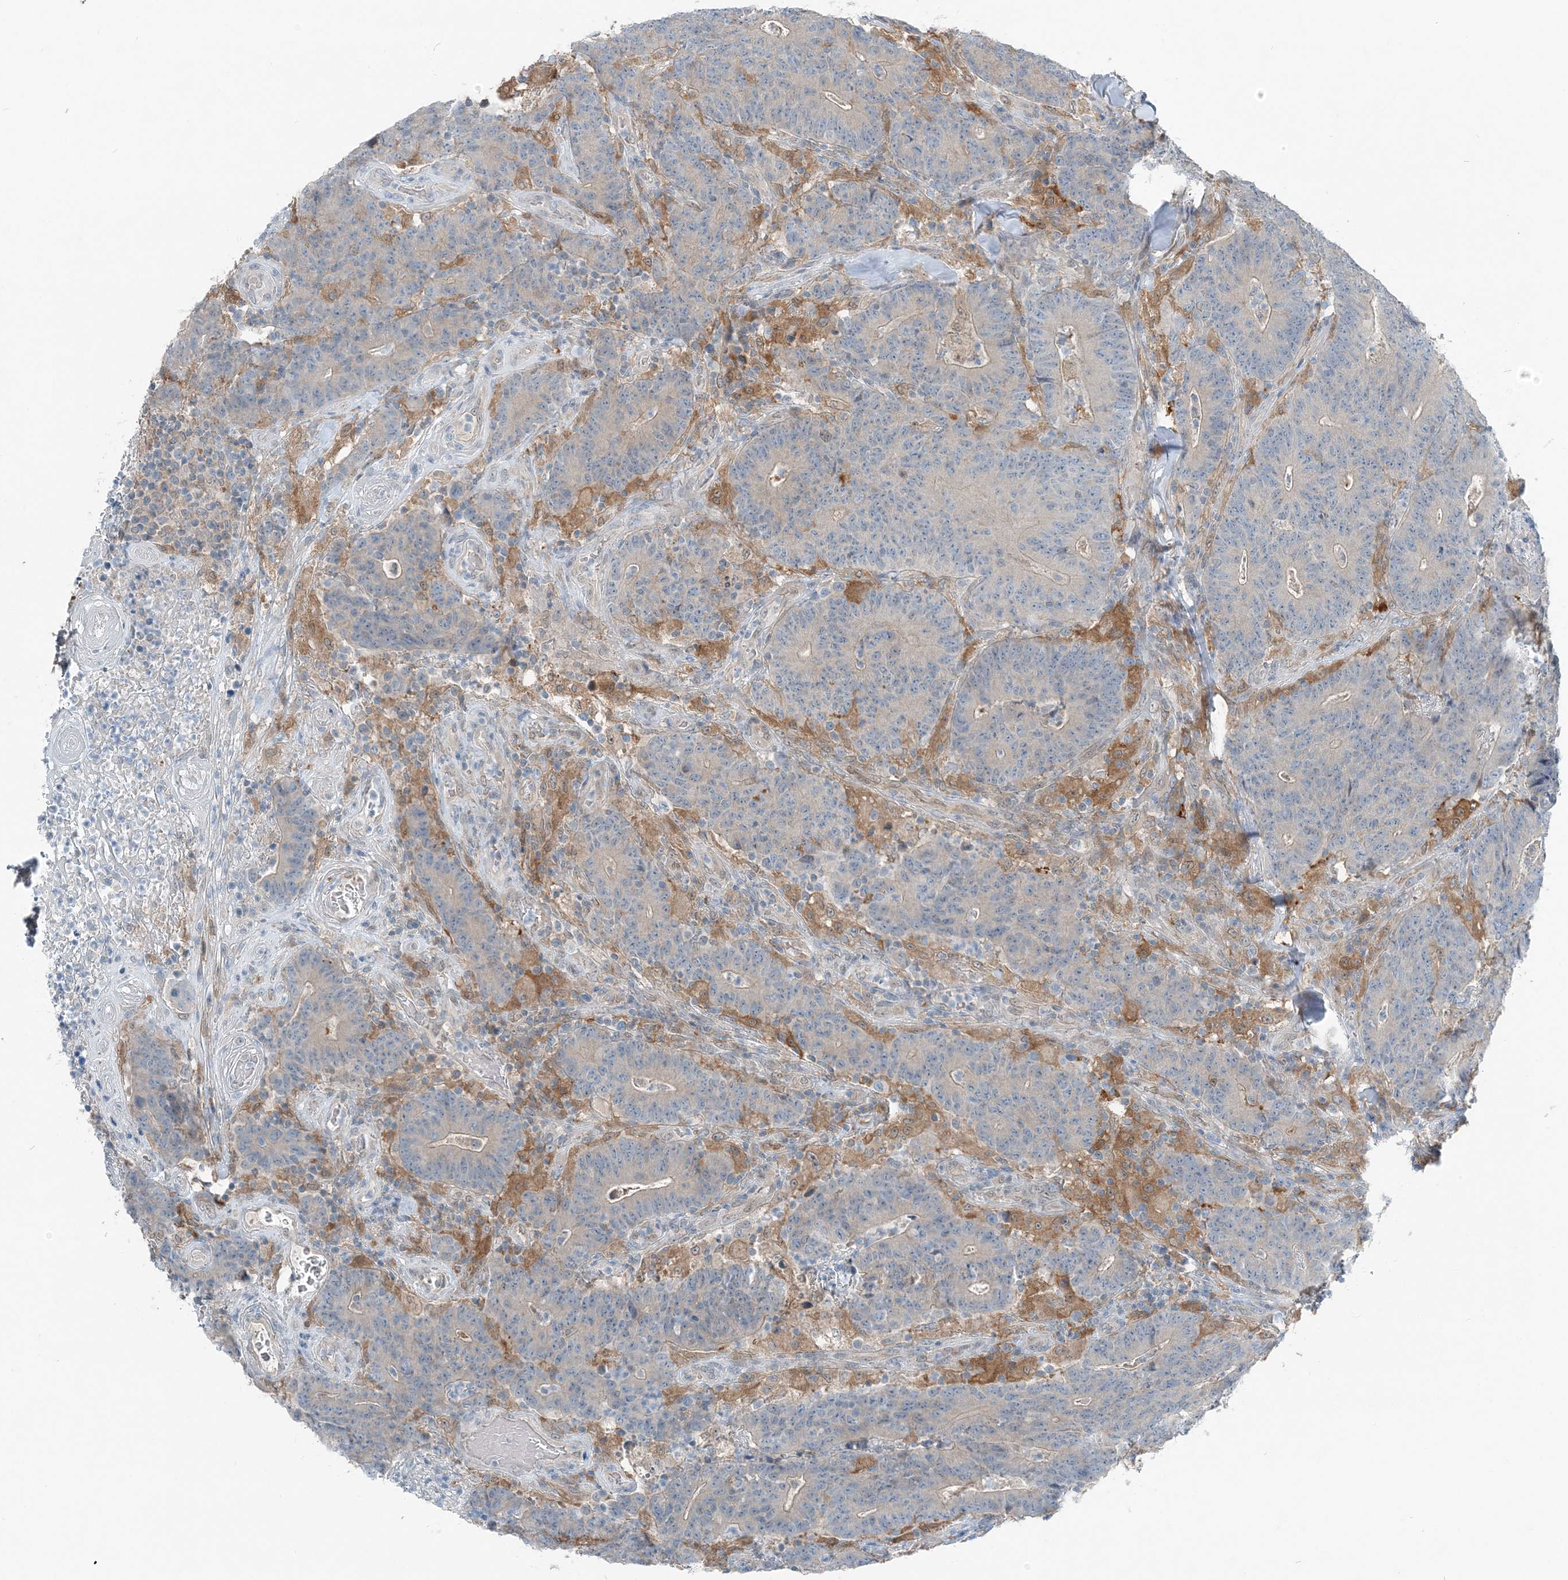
{"staining": {"intensity": "negative", "quantity": "none", "location": "none"}, "tissue": "colorectal cancer", "cell_type": "Tumor cells", "image_type": "cancer", "snomed": [{"axis": "morphology", "description": "Normal tissue, NOS"}, {"axis": "morphology", "description": "Adenocarcinoma, NOS"}, {"axis": "topography", "description": "Colon"}], "caption": "There is no significant positivity in tumor cells of colorectal cancer (adenocarcinoma).", "gene": "ARMH1", "patient": {"sex": "female", "age": 75}}